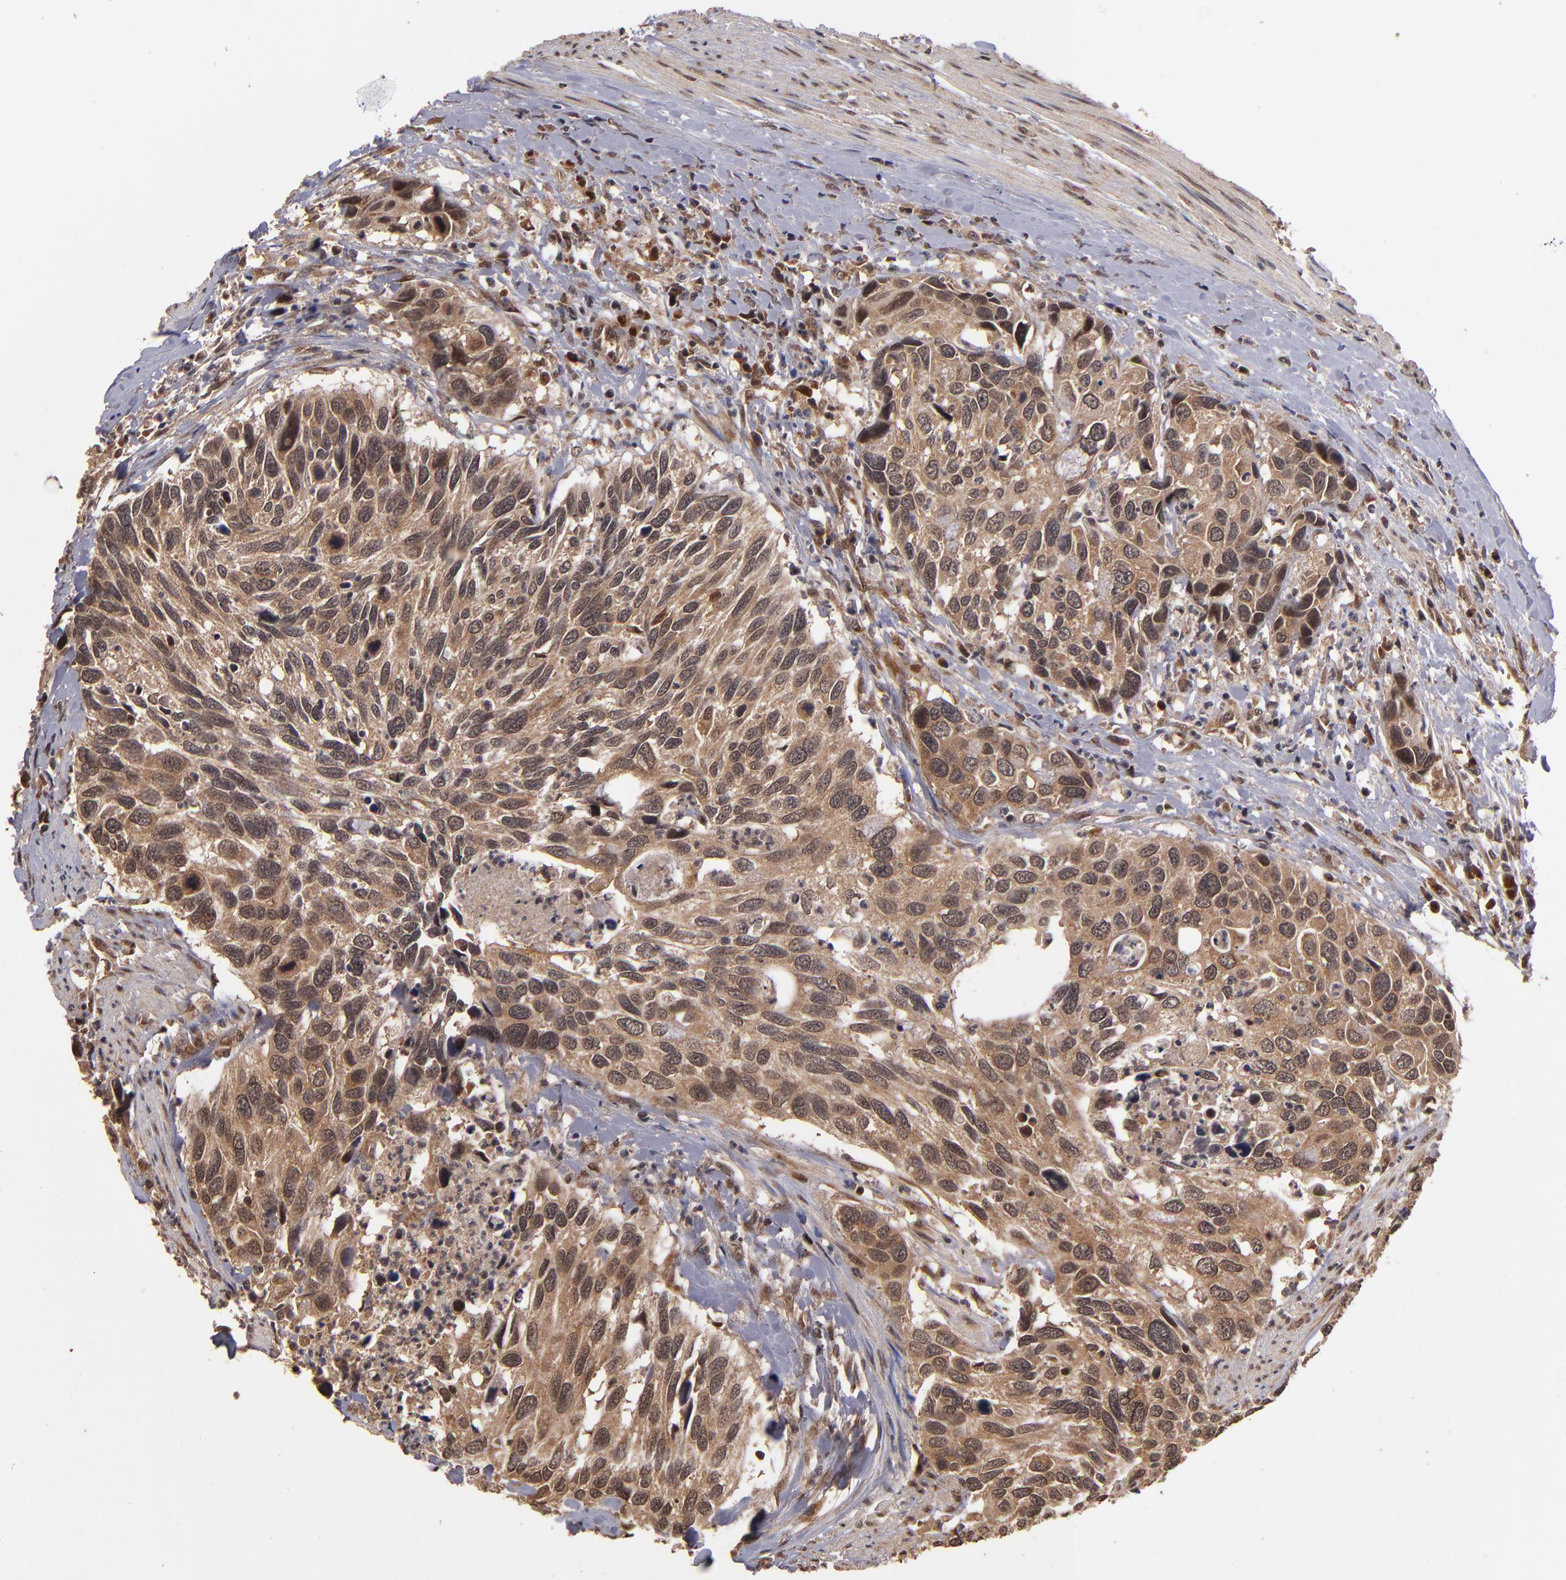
{"staining": {"intensity": "strong", "quantity": ">75%", "location": "cytoplasmic/membranous"}, "tissue": "urothelial cancer", "cell_type": "Tumor cells", "image_type": "cancer", "snomed": [{"axis": "morphology", "description": "Urothelial carcinoma, High grade"}, {"axis": "topography", "description": "Urinary bladder"}], "caption": "High-power microscopy captured an IHC histopathology image of high-grade urothelial carcinoma, revealing strong cytoplasmic/membranous expression in about >75% of tumor cells.", "gene": "NFE2L2", "patient": {"sex": "male", "age": 66}}